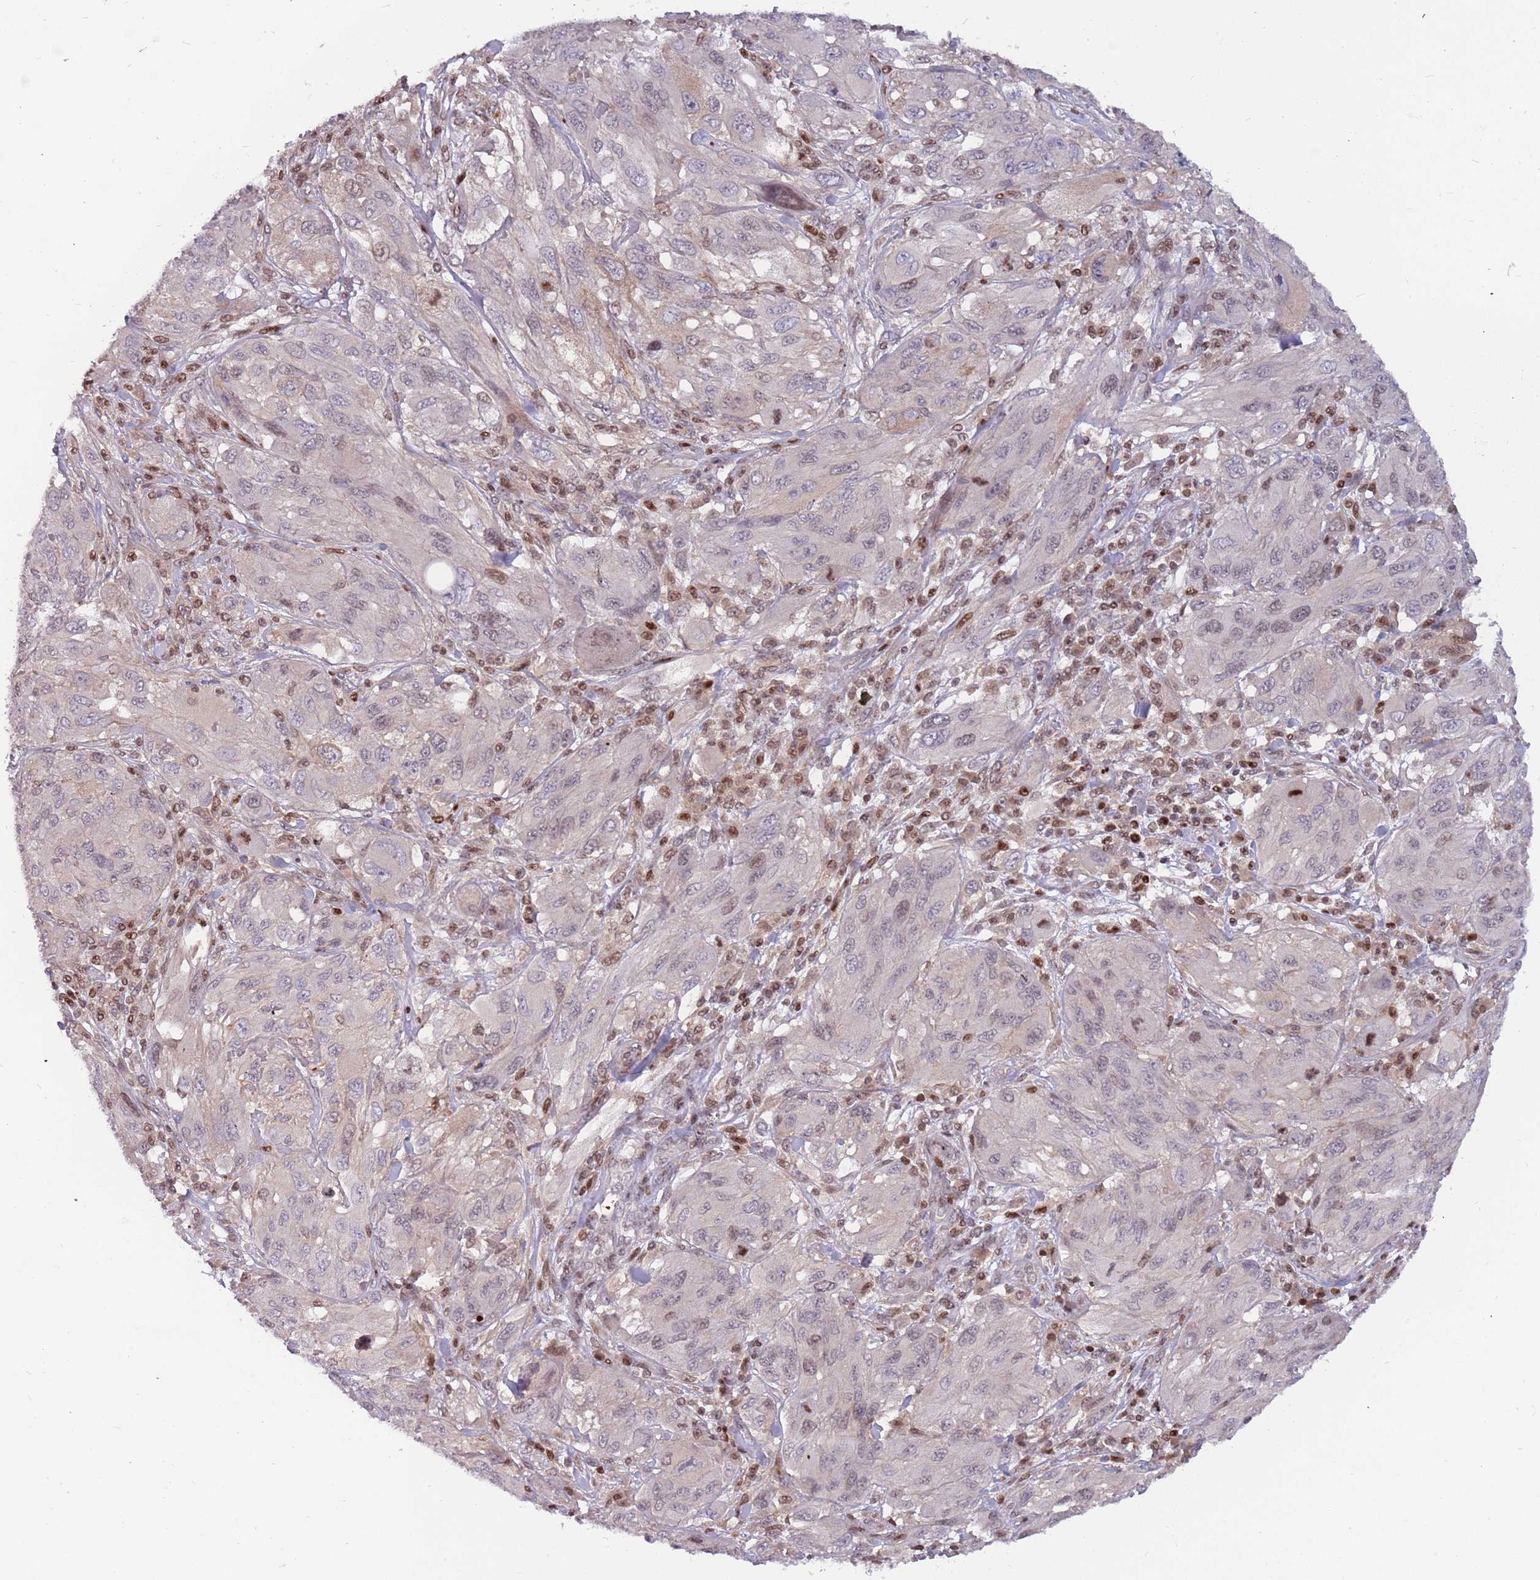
{"staining": {"intensity": "negative", "quantity": "none", "location": "none"}, "tissue": "melanoma", "cell_type": "Tumor cells", "image_type": "cancer", "snomed": [{"axis": "morphology", "description": "Malignant melanoma, NOS"}, {"axis": "topography", "description": "Skin"}], "caption": "A high-resolution histopathology image shows IHC staining of melanoma, which exhibits no significant staining in tumor cells. The staining was performed using DAB to visualize the protein expression in brown, while the nuclei were stained in blue with hematoxylin (Magnification: 20x).", "gene": "ARHGEF5", "patient": {"sex": "female", "age": 91}}